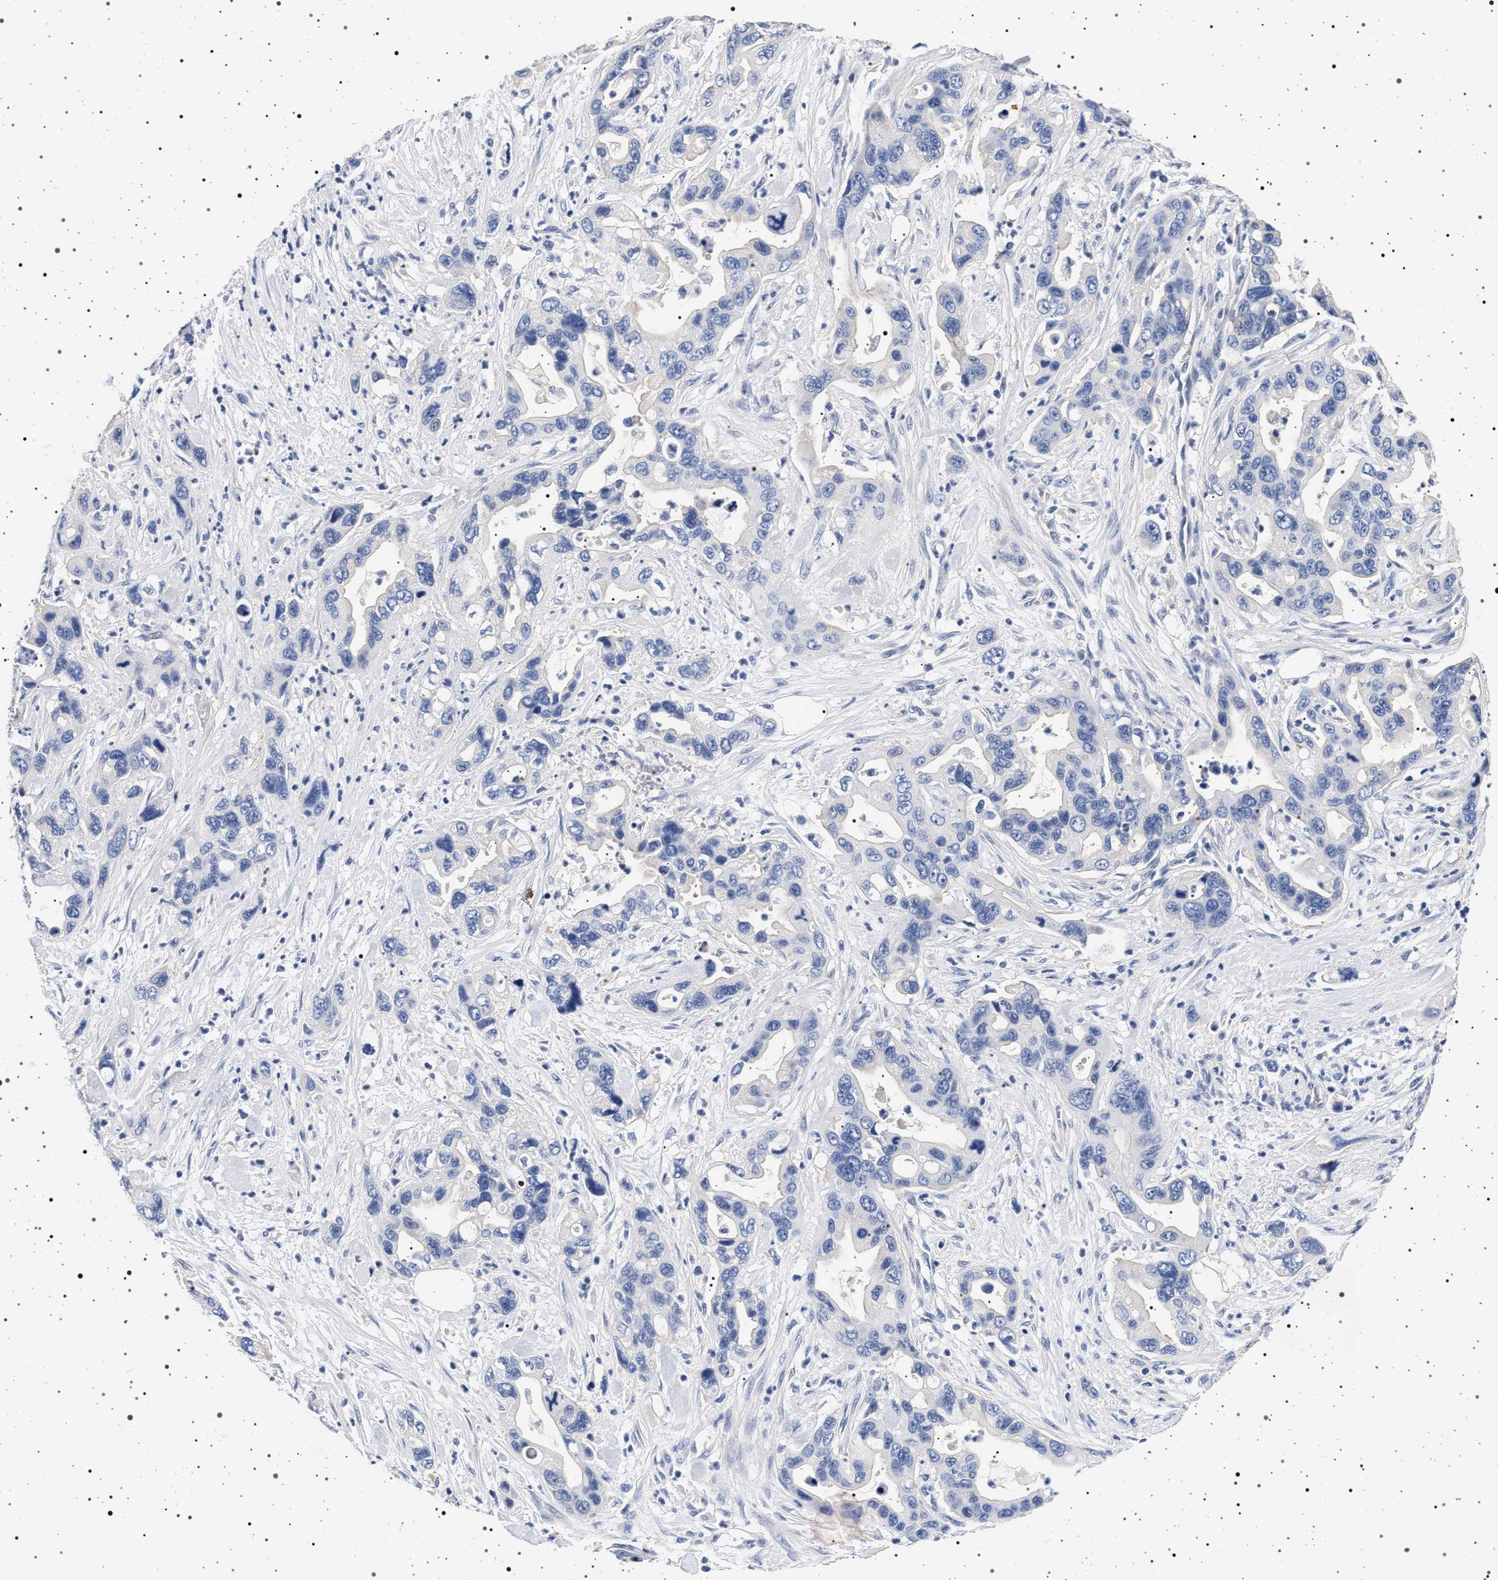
{"staining": {"intensity": "negative", "quantity": "none", "location": "none"}, "tissue": "pancreatic cancer", "cell_type": "Tumor cells", "image_type": "cancer", "snomed": [{"axis": "morphology", "description": "Adenocarcinoma, NOS"}, {"axis": "topography", "description": "Pancreas"}], "caption": "Photomicrograph shows no significant protein staining in tumor cells of pancreatic adenocarcinoma.", "gene": "HSD17B1", "patient": {"sex": "female", "age": 70}}